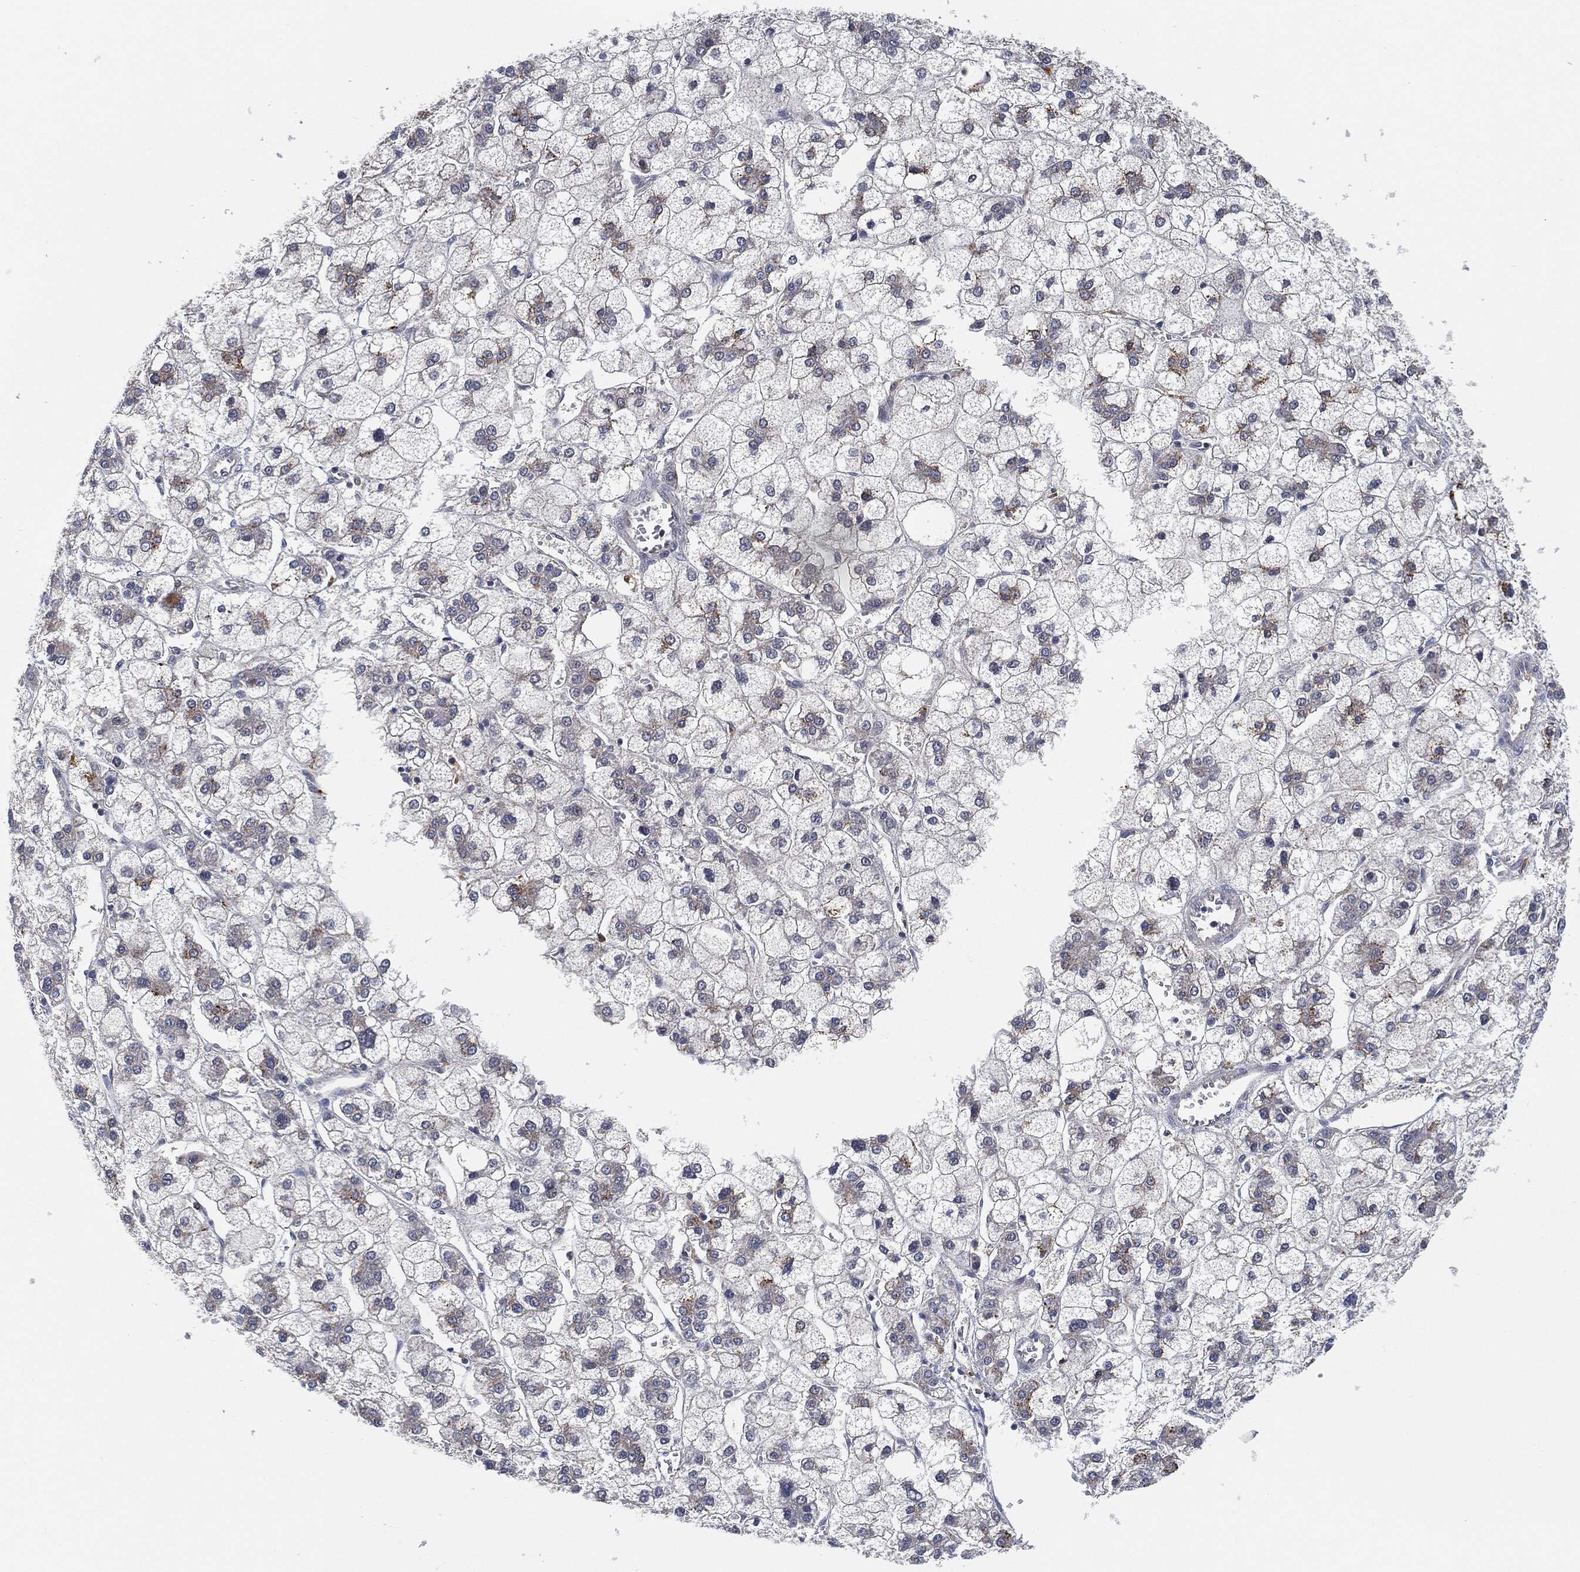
{"staining": {"intensity": "strong", "quantity": "<25%", "location": "cytoplasmic/membranous"}, "tissue": "liver cancer", "cell_type": "Tumor cells", "image_type": "cancer", "snomed": [{"axis": "morphology", "description": "Carcinoma, Hepatocellular, NOS"}, {"axis": "topography", "description": "Liver"}], "caption": "Human liver cancer (hepatocellular carcinoma) stained with a brown dye demonstrates strong cytoplasmic/membranous positive staining in approximately <25% of tumor cells.", "gene": "VSIG4", "patient": {"sex": "male", "age": 73}}